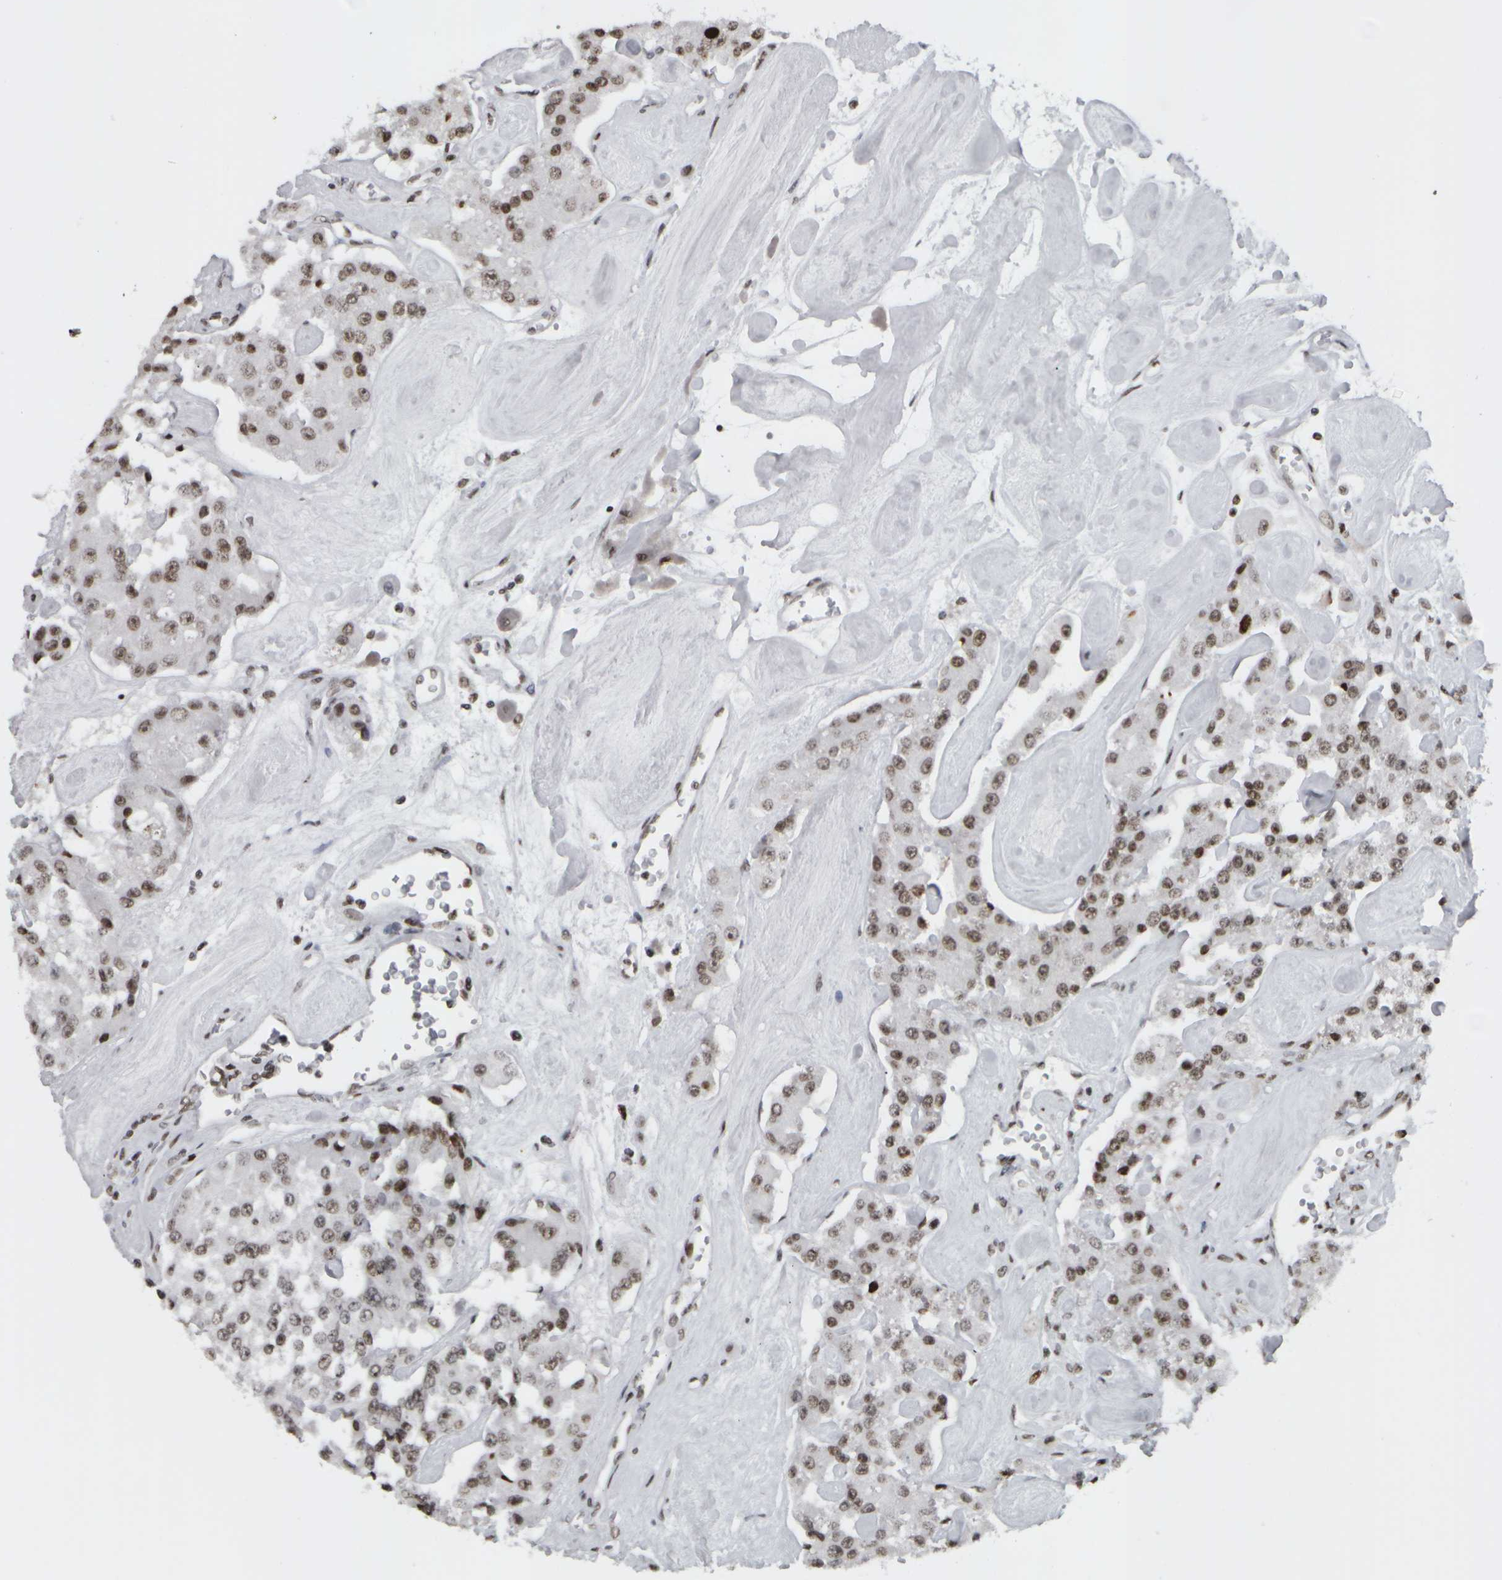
{"staining": {"intensity": "moderate", "quantity": ">75%", "location": "nuclear"}, "tissue": "carcinoid", "cell_type": "Tumor cells", "image_type": "cancer", "snomed": [{"axis": "morphology", "description": "Carcinoid, malignant, NOS"}, {"axis": "topography", "description": "Pancreas"}], "caption": "Carcinoid was stained to show a protein in brown. There is medium levels of moderate nuclear staining in about >75% of tumor cells.", "gene": "TOP2B", "patient": {"sex": "male", "age": 41}}